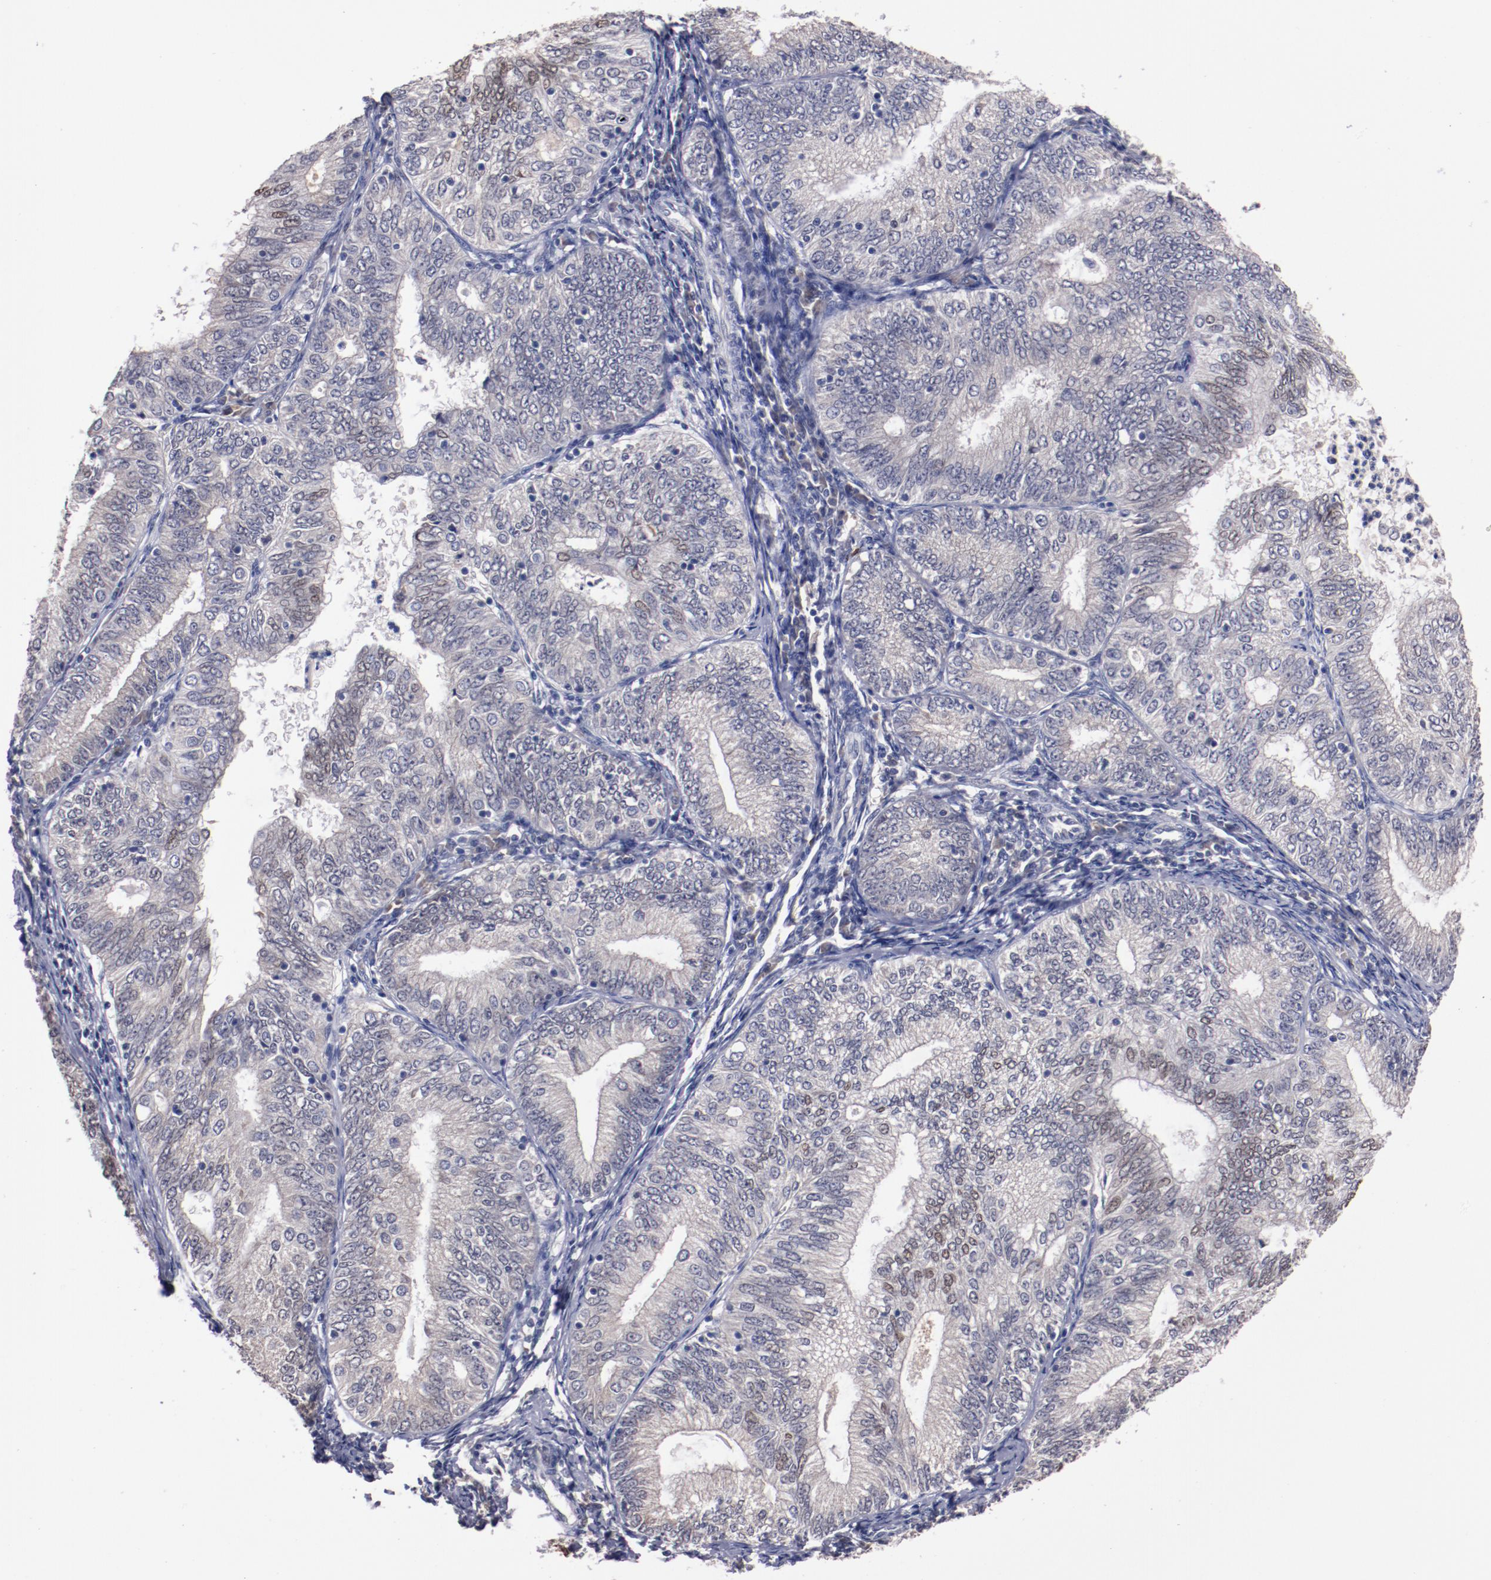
{"staining": {"intensity": "weak", "quantity": "25%-75%", "location": "cytoplasmic/membranous,nuclear"}, "tissue": "endometrial cancer", "cell_type": "Tumor cells", "image_type": "cancer", "snomed": [{"axis": "morphology", "description": "Adenocarcinoma, NOS"}, {"axis": "topography", "description": "Endometrium"}], "caption": "Immunohistochemistry (IHC) histopathology image of neoplastic tissue: human adenocarcinoma (endometrial) stained using immunohistochemistry (IHC) reveals low levels of weak protein expression localized specifically in the cytoplasmic/membranous and nuclear of tumor cells, appearing as a cytoplasmic/membranous and nuclear brown color.", "gene": "FAM81A", "patient": {"sex": "female", "age": 69}}